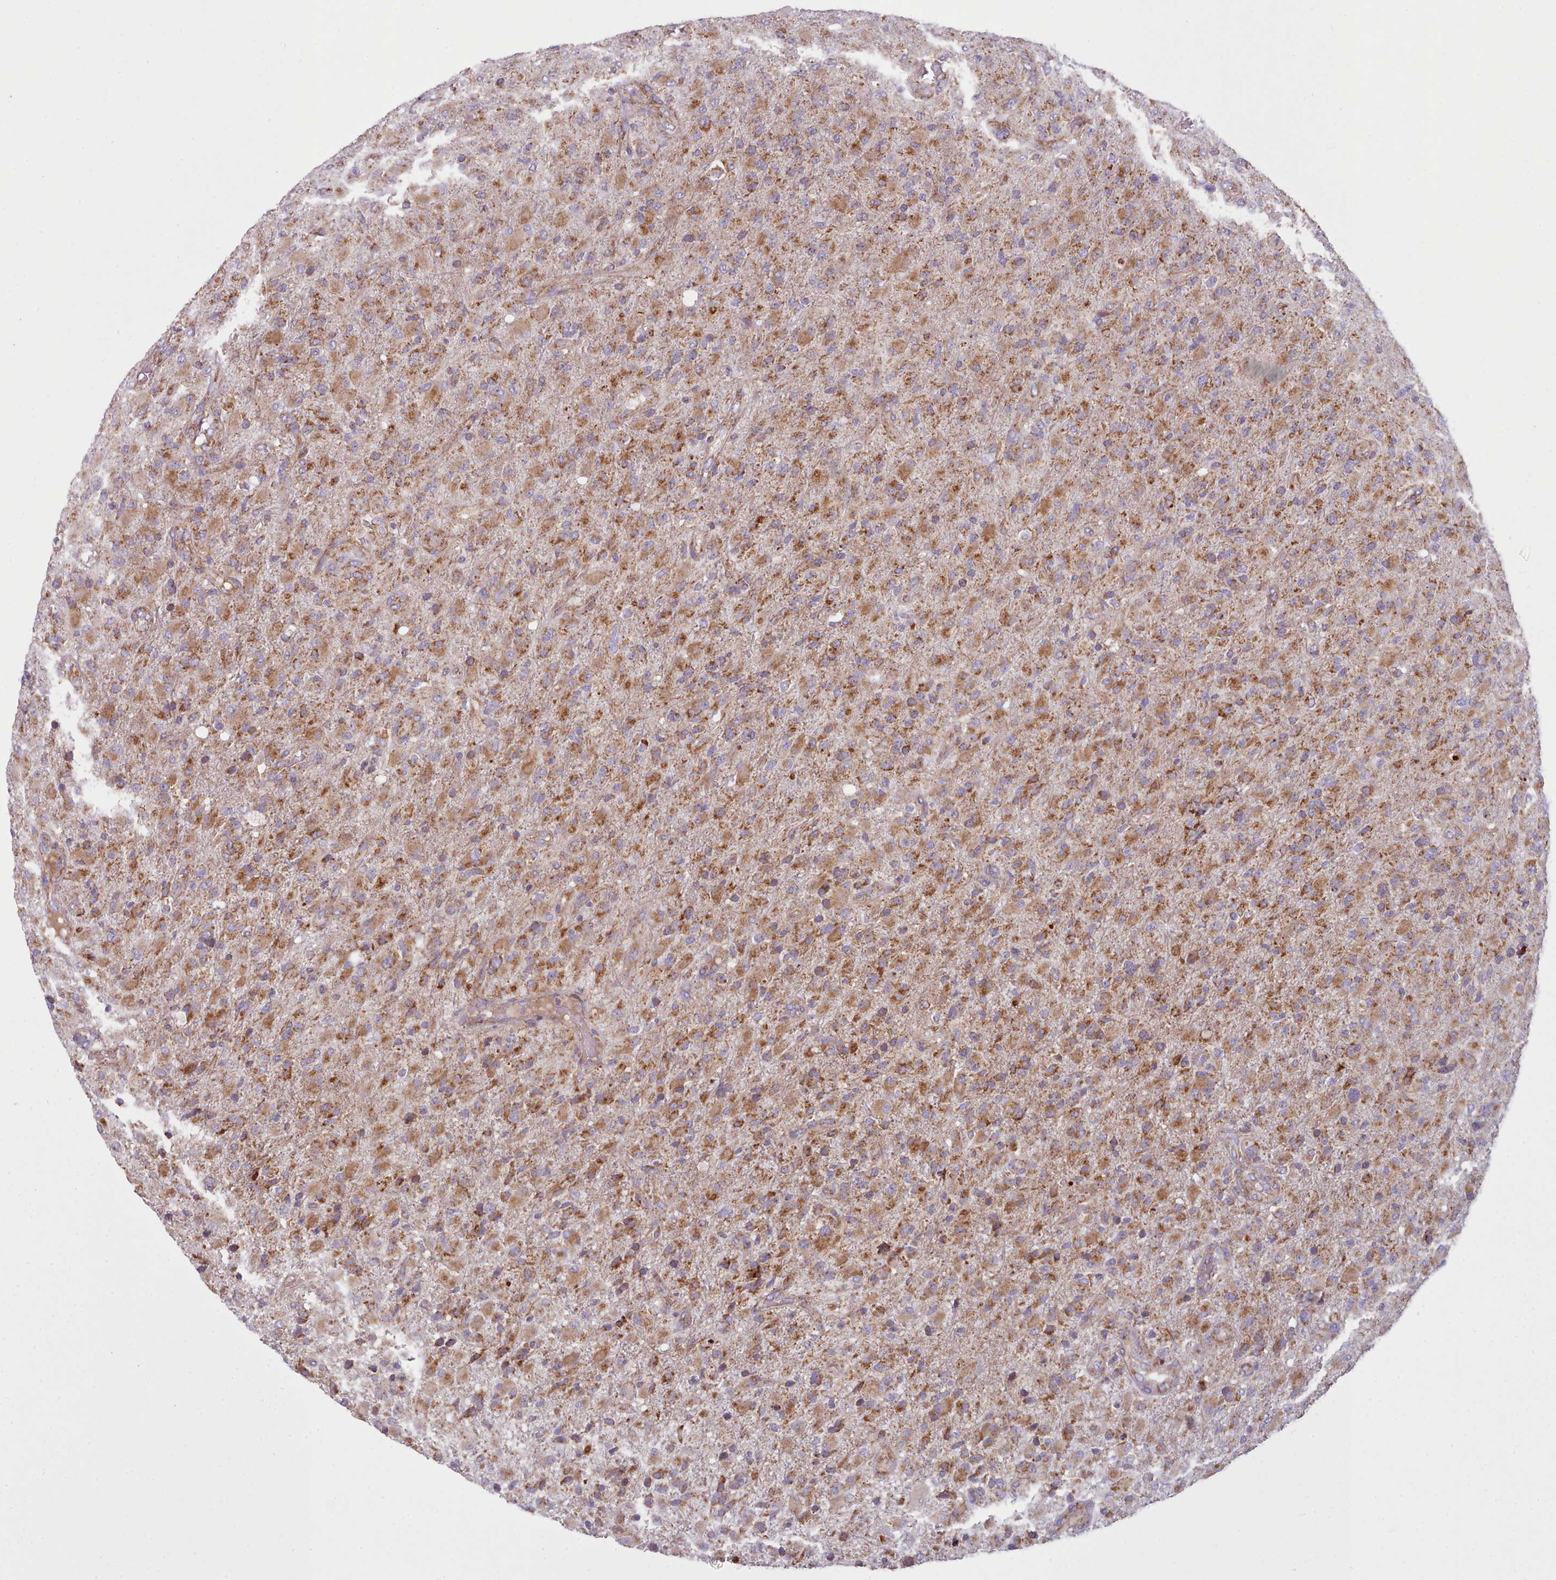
{"staining": {"intensity": "moderate", "quantity": ">75%", "location": "cytoplasmic/membranous"}, "tissue": "glioma", "cell_type": "Tumor cells", "image_type": "cancer", "snomed": [{"axis": "morphology", "description": "Glioma, malignant, Low grade"}, {"axis": "topography", "description": "Brain"}], "caption": "Malignant glioma (low-grade) stained with a brown dye displays moderate cytoplasmic/membranous positive positivity in about >75% of tumor cells.", "gene": "SRP54", "patient": {"sex": "male", "age": 65}}